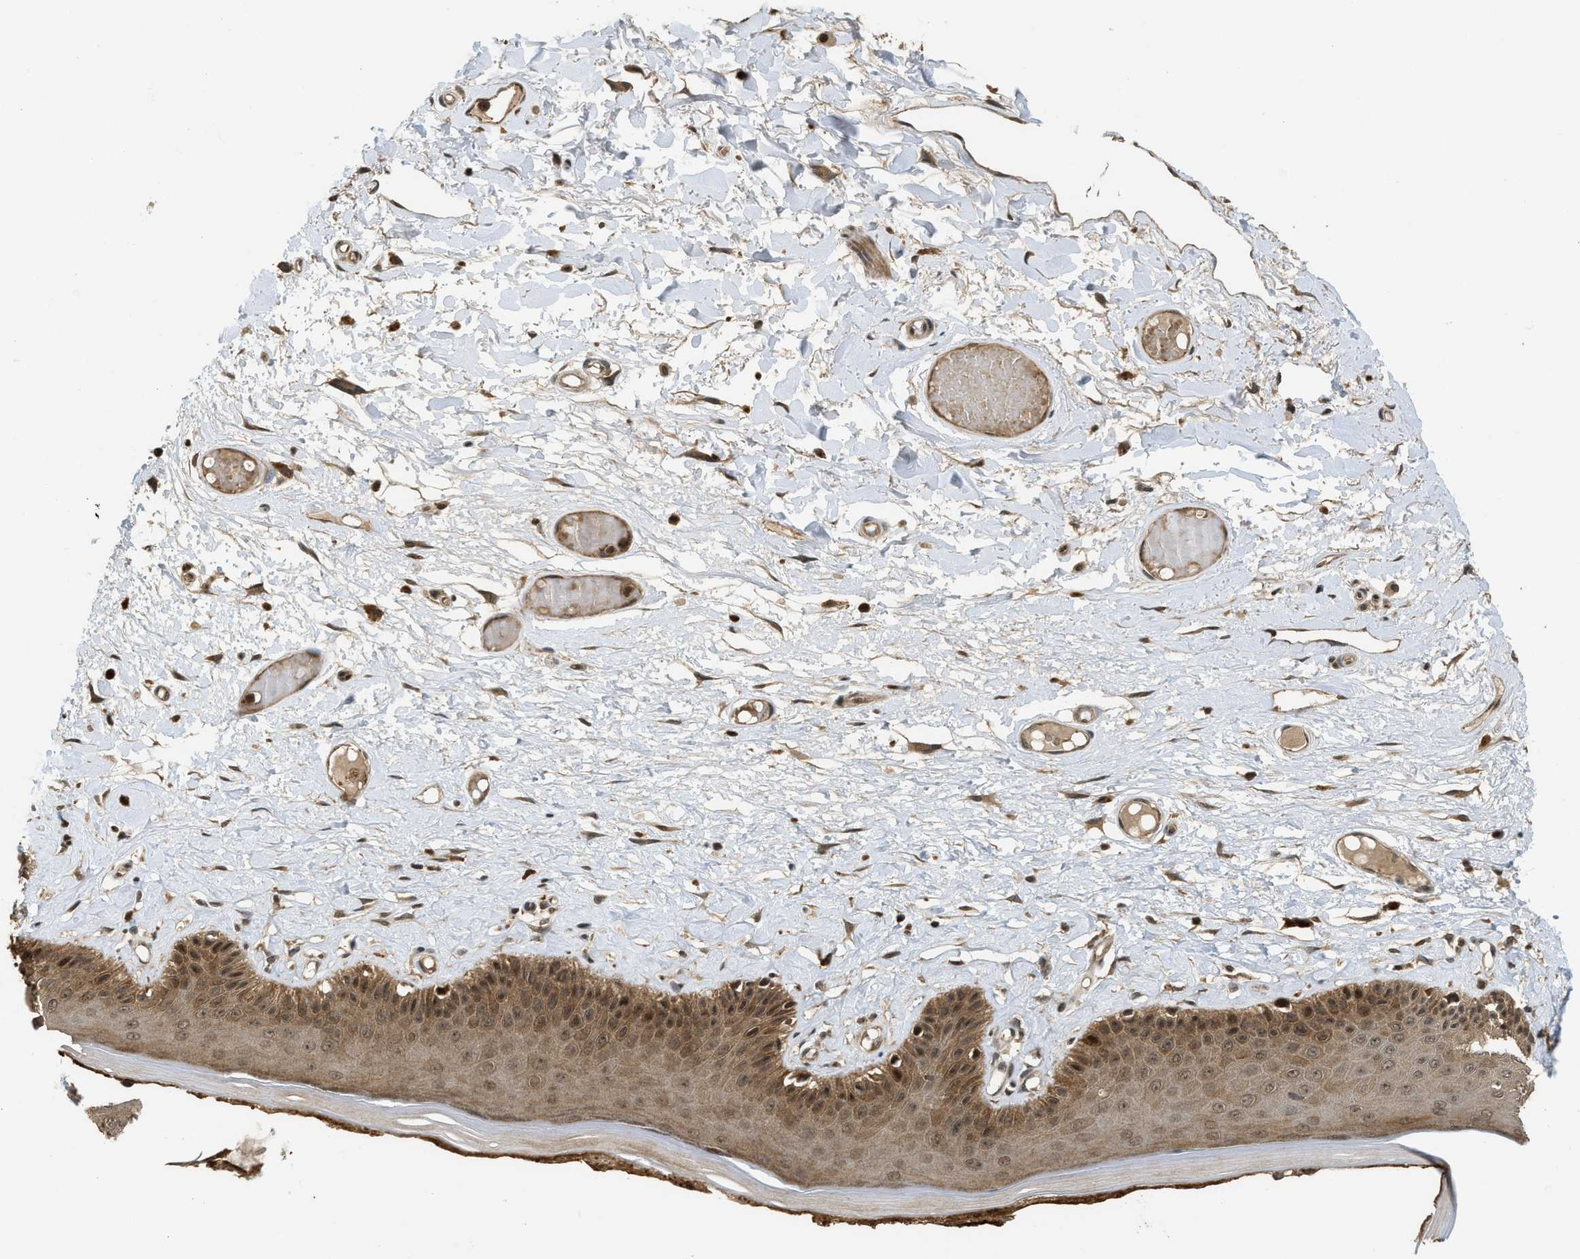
{"staining": {"intensity": "moderate", "quantity": ">75%", "location": "cytoplasmic/membranous,nuclear"}, "tissue": "skin", "cell_type": "Epidermal cells", "image_type": "normal", "snomed": [{"axis": "morphology", "description": "Normal tissue, NOS"}, {"axis": "topography", "description": "Vulva"}], "caption": "Protein staining by IHC exhibits moderate cytoplasmic/membranous,nuclear expression in about >75% of epidermal cells in benign skin. Ihc stains the protein in brown and the nuclei are stained blue.", "gene": "DNAJC28", "patient": {"sex": "female", "age": 73}}